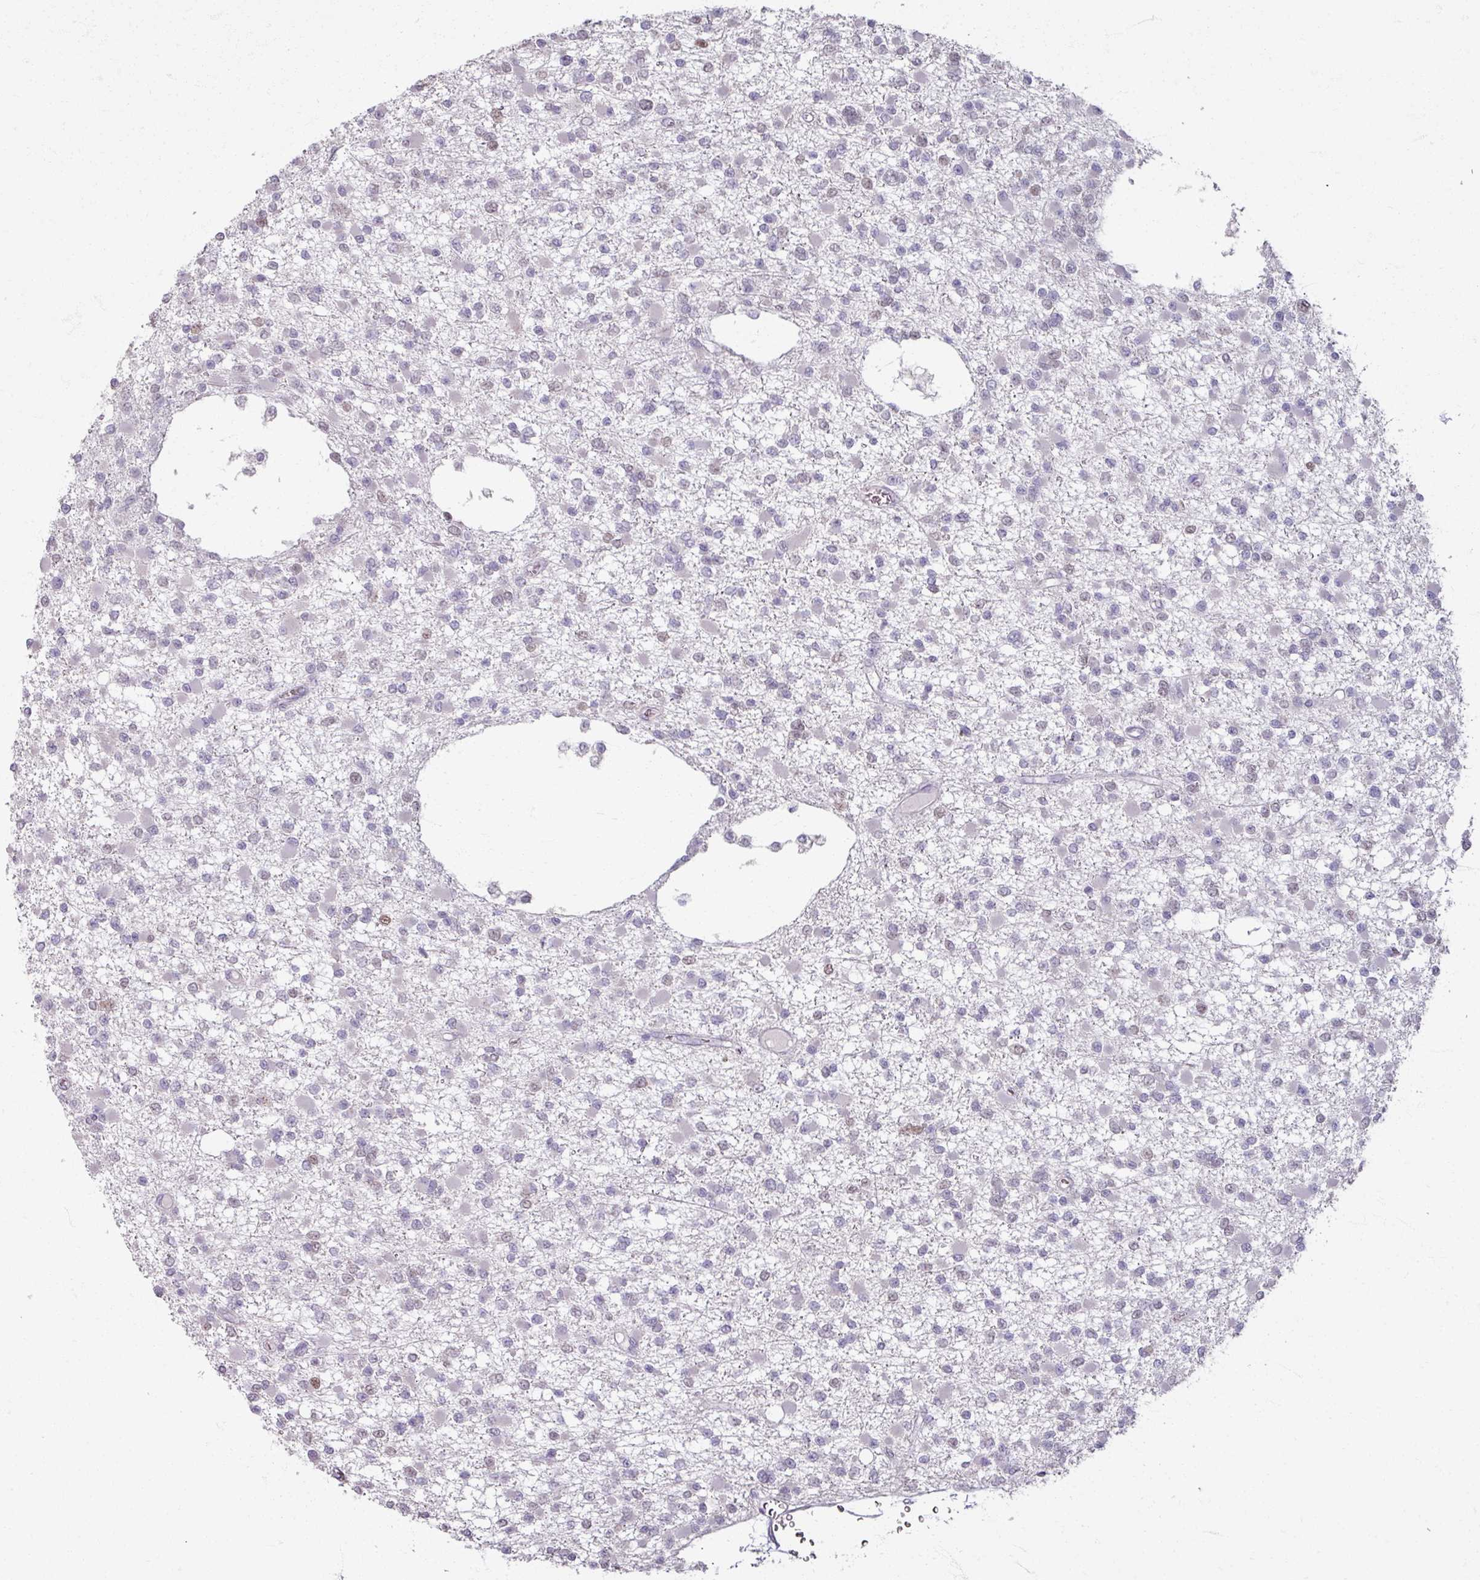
{"staining": {"intensity": "weak", "quantity": "<25%", "location": "nuclear"}, "tissue": "glioma", "cell_type": "Tumor cells", "image_type": "cancer", "snomed": [{"axis": "morphology", "description": "Glioma, malignant, Low grade"}, {"axis": "topography", "description": "Brain"}], "caption": "Human low-grade glioma (malignant) stained for a protein using immunohistochemistry displays no expression in tumor cells.", "gene": "SOX11", "patient": {"sex": "female", "age": 22}}